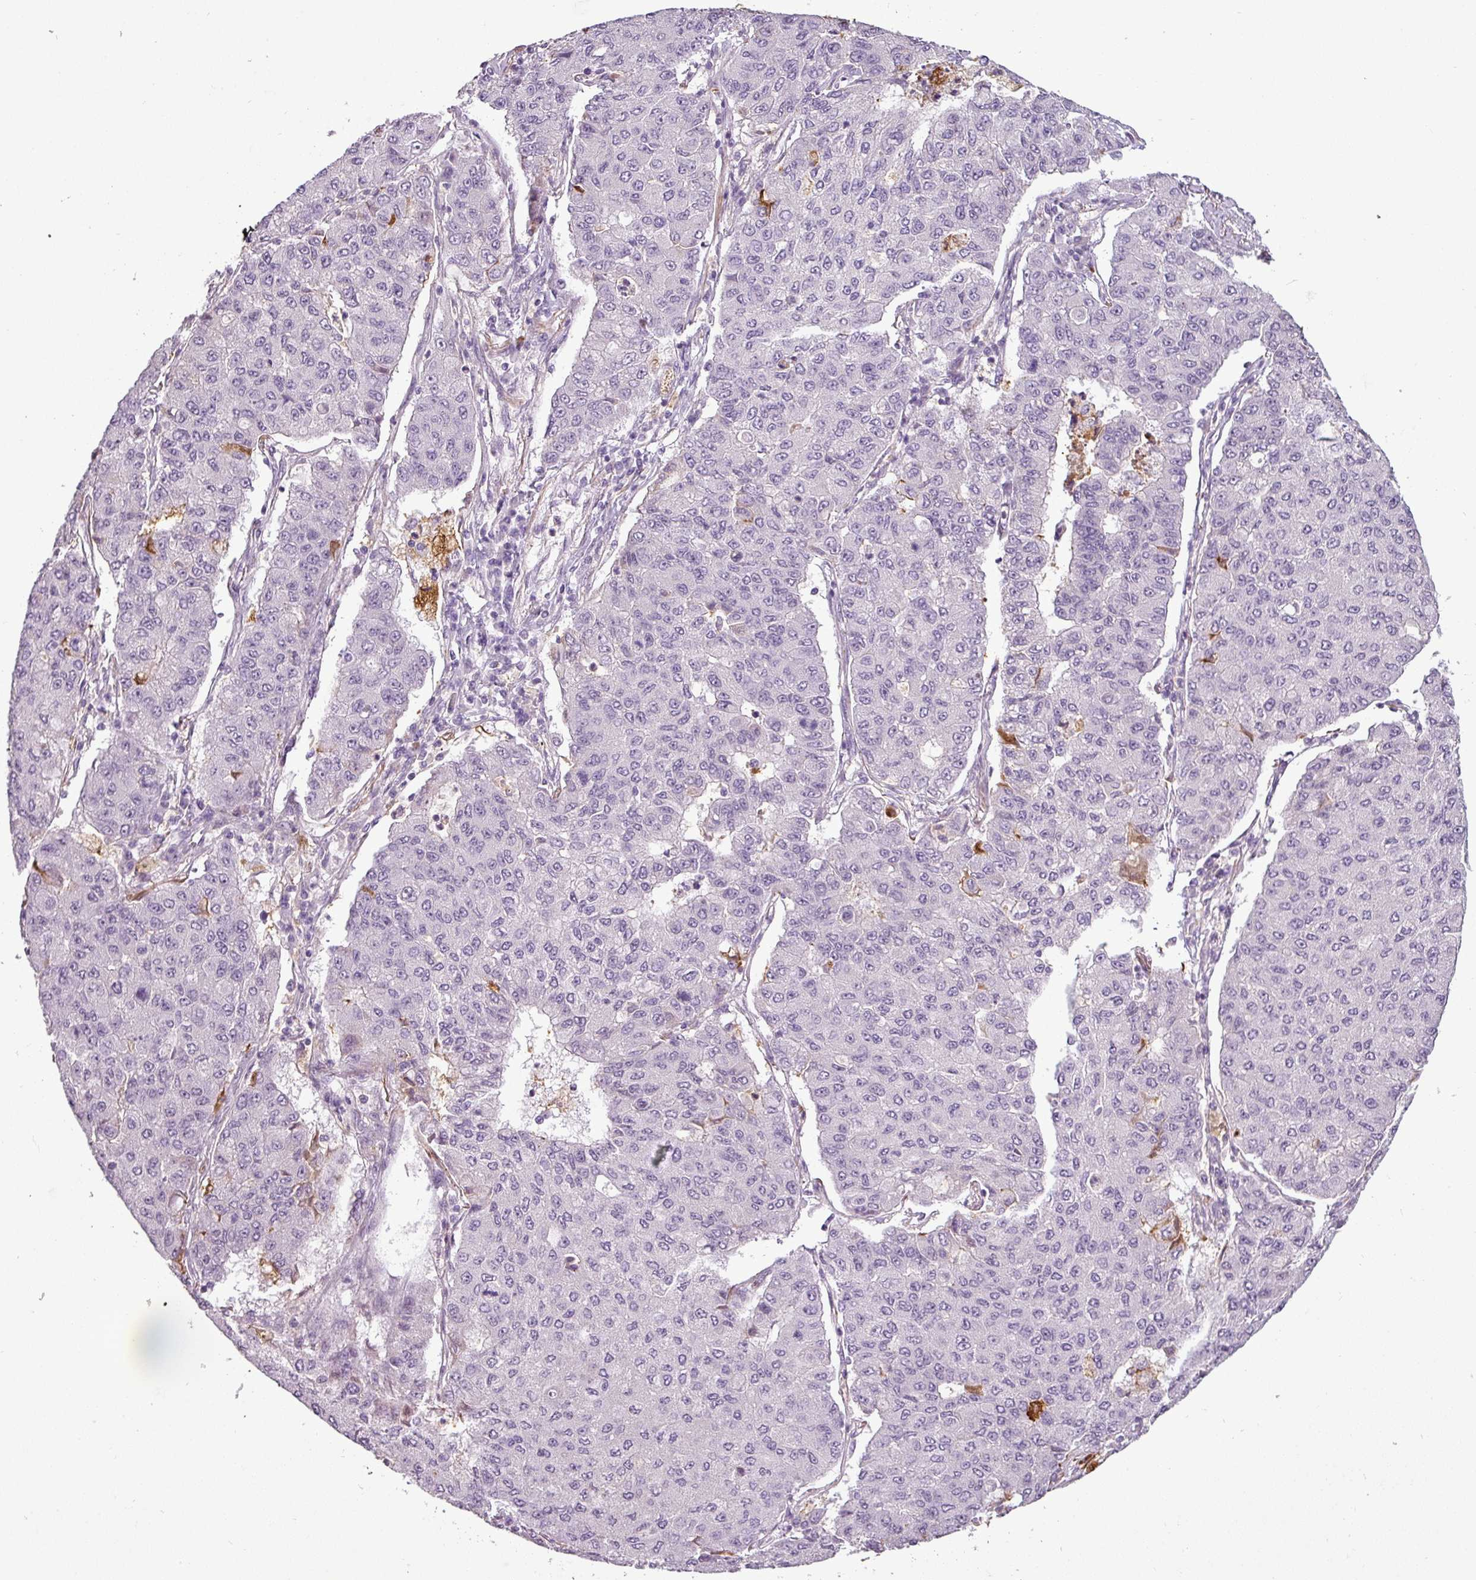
{"staining": {"intensity": "negative", "quantity": "none", "location": "none"}, "tissue": "lung cancer", "cell_type": "Tumor cells", "image_type": "cancer", "snomed": [{"axis": "morphology", "description": "Squamous cell carcinoma, NOS"}, {"axis": "topography", "description": "Lung"}], "caption": "Micrograph shows no protein staining in tumor cells of lung cancer (squamous cell carcinoma) tissue.", "gene": "APOC1", "patient": {"sex": "male", "age": 74}}